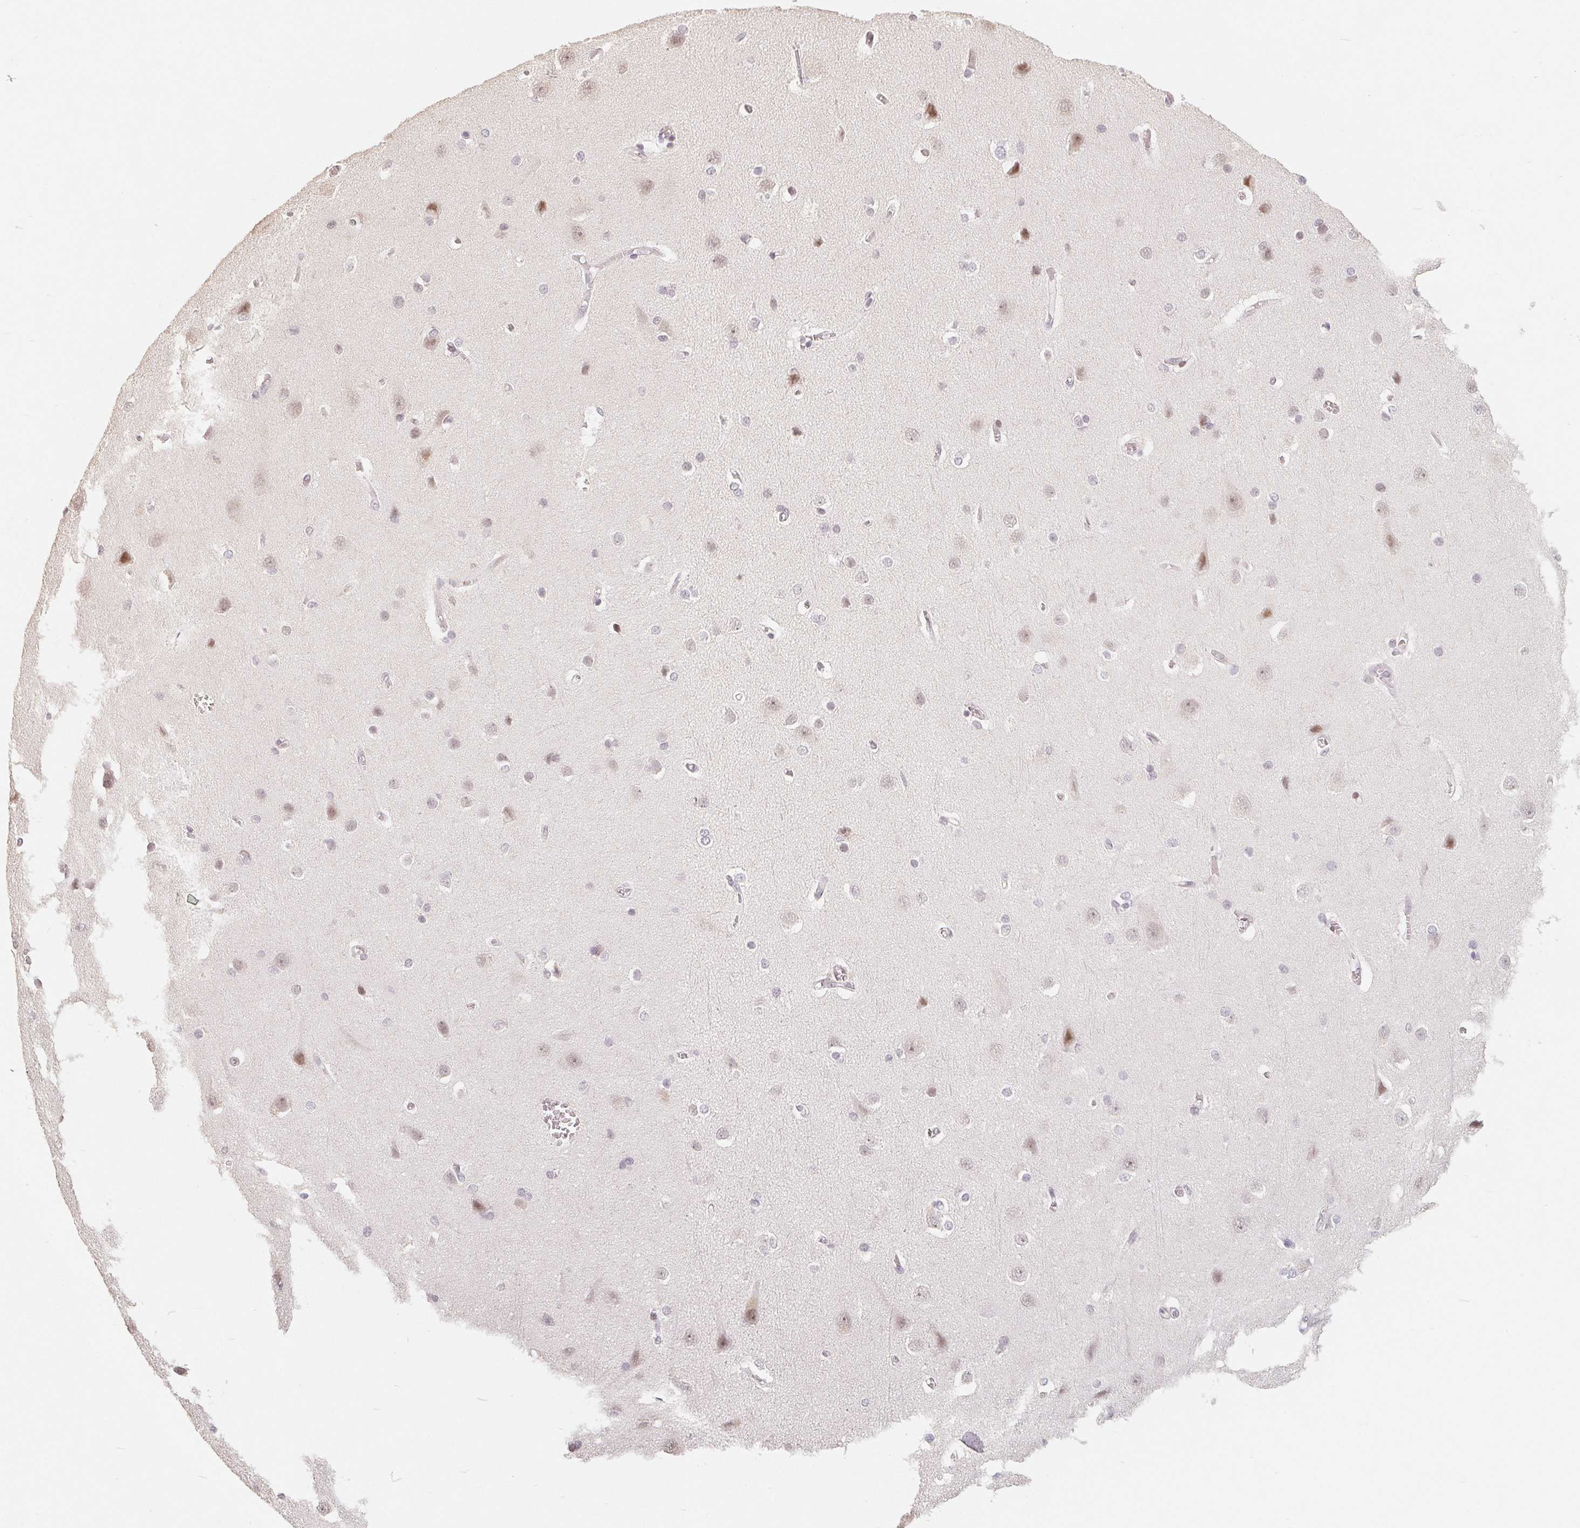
{"staining": {"intensity": "negative", "quantity": "none", "location": "none"}, "tissue": "cerebral cortex", "cell_type": "Endothelial cells", "image_type": "normal", "snomed": [{"axis": "morphology", "description": "Normal tissue, NOS"}, {"axis": "topography", "description": "Cerebral cortex"}], "caption": "Photomicrograph shows no significant protein expression in endothelial cells of normal cerebral cortex. (DAB (3,3'-diaminobenzidine) immunohistochemistry (IHC) visualized using brightfield microscopy, high magnification).", "gene": "CCDC138", "patient": {"sex": "male", "age": 37}}